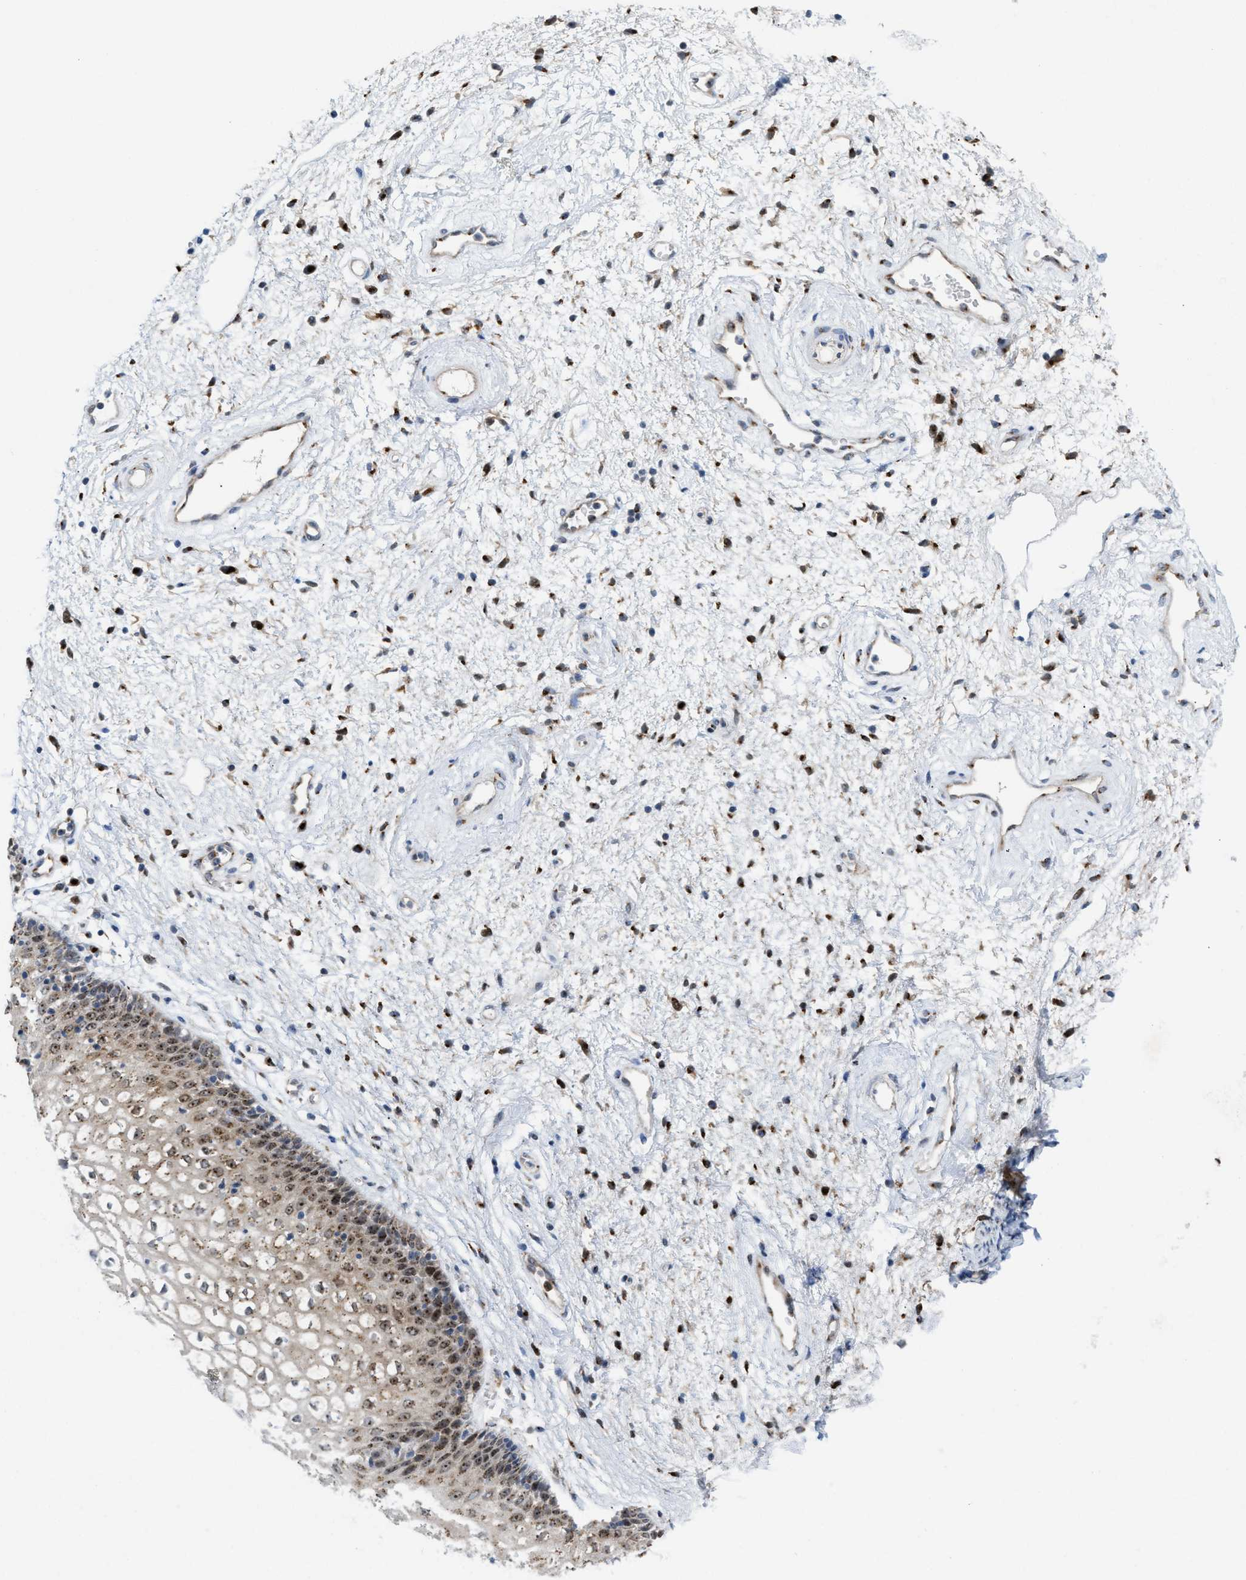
{"staining": {"intensity": "moderate", "quantity": "<25%", "location": "nuclear"}, "tissue": "vagina", "cell_type": "Squamous epithelial cells", "image_type": "normal", "snomed": [{"axis": "morphology", "description": "Normal tissue, NOS"}, {"axis": "topography", "description": "Vagina"}], "caption": "High-magnification brightfield microscopy of benign vagina stained with DAB (3,3'-diaminobenzidine) (brown) and counterstained with hematoxylin (blue). squamous epithelial cells exhibit moderate nuclear staining is identified in about<25% of cells.", "gene": "SLC38A10", "patient": {"sex": "female", "age": 34}}